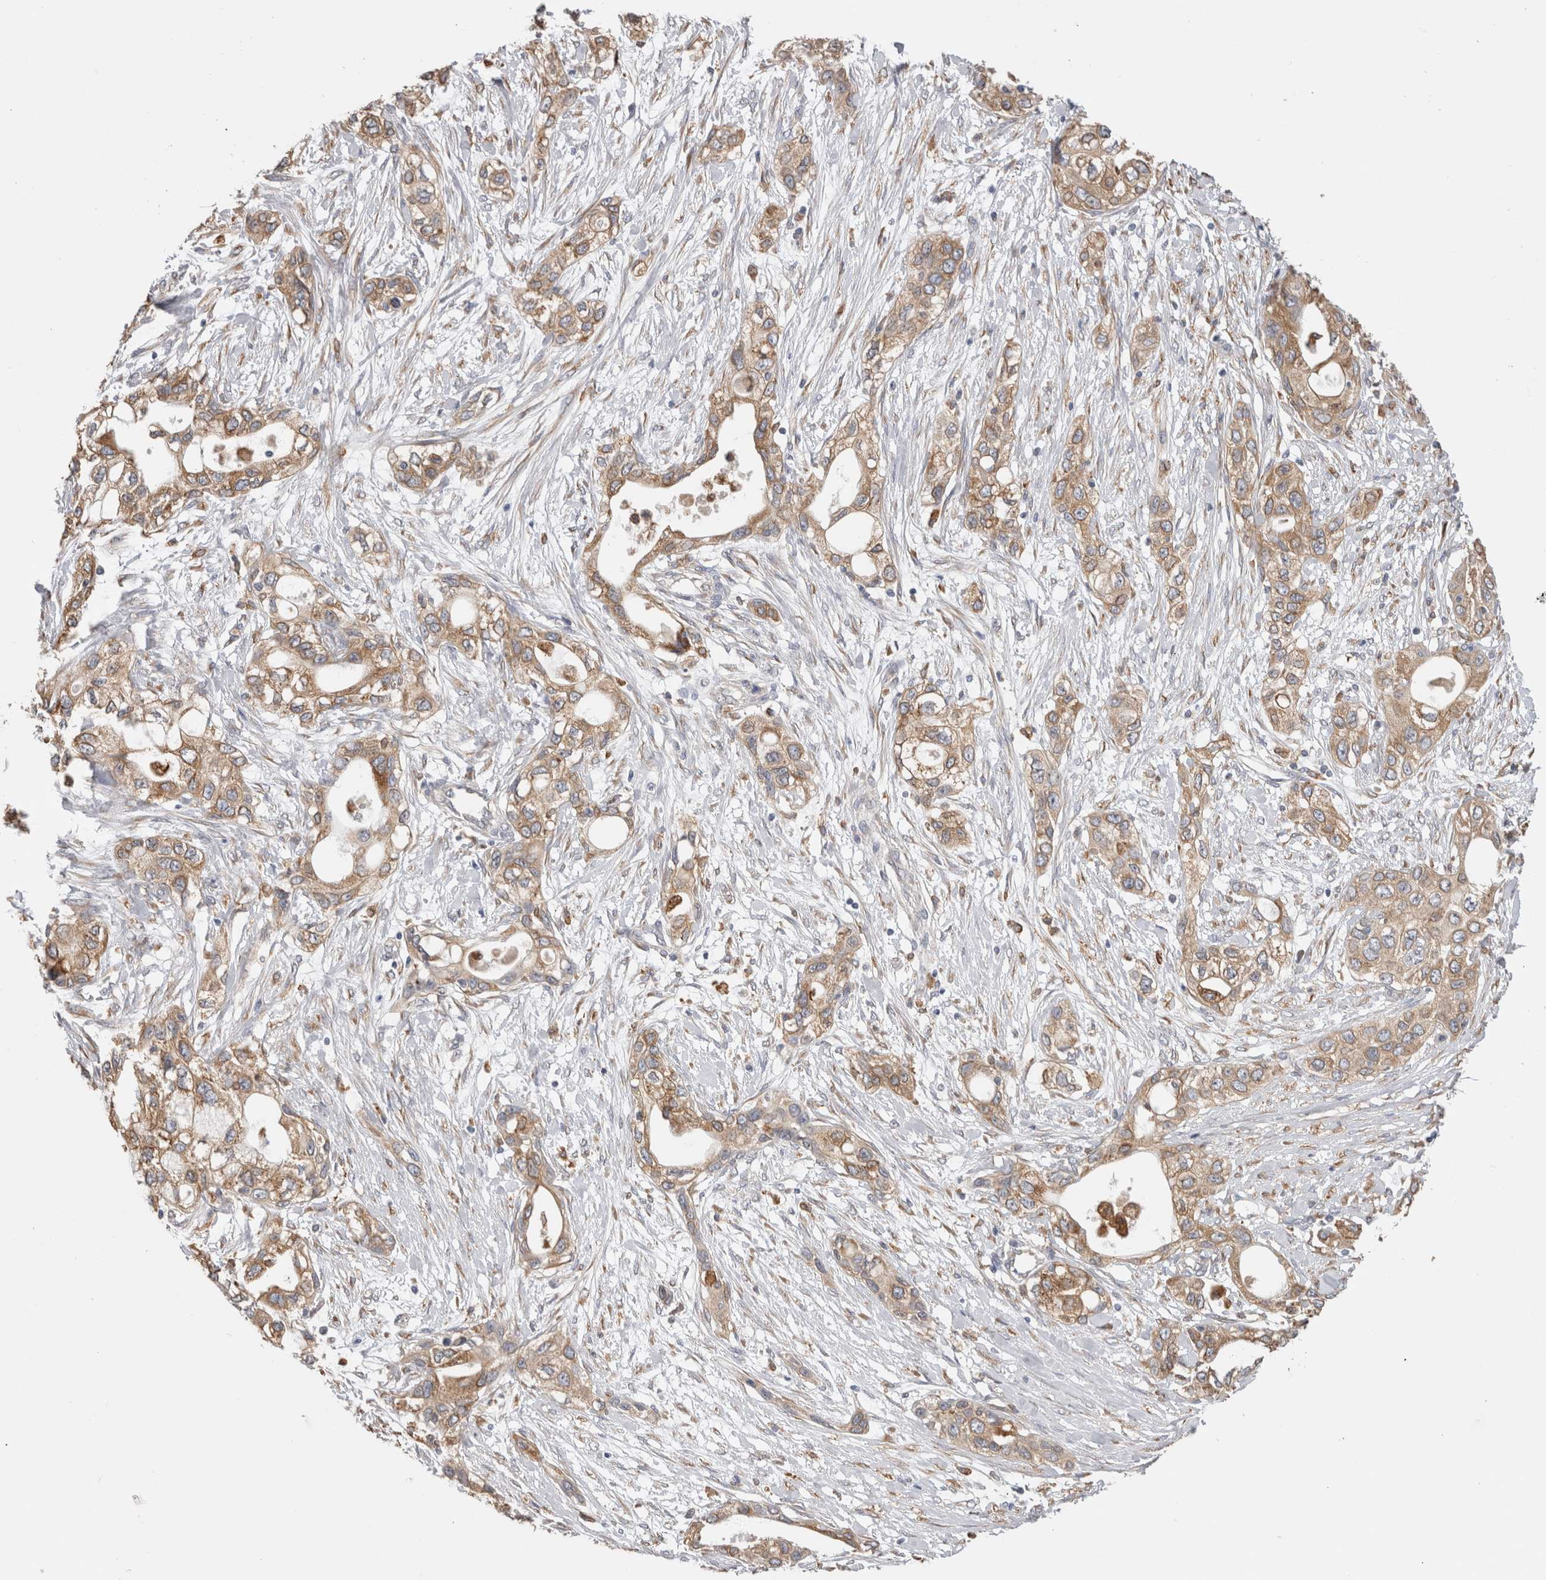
{"staining": {"intensity": "moderate", "quantity": ">75%", "location": "cytoplasmic/membranous"}, "tissue": "pancreatic cancer", "cell_type": "Tumor cells", "image_type": "cancer", "snomed": [{"axis": "morphology", "description": "Adenocarcinoma, NOS"}, {"axis": "topography", "description": "Pancreas"}], "caption": "Tumor cells exhibit medium levels of moderate cytoplasmic/membranous expression in approximately >75% of cells in pancreatic adenocarcinoma. The staining was performed using DAB (3,3'-diaminobenzidine) to visualize the protein expression in brown, while the nuclei were stained in blue with hematoxylin (Magnification: 20x).", "gene": "LRPAP1", "patient": {"sex": "female", "age": 70}}